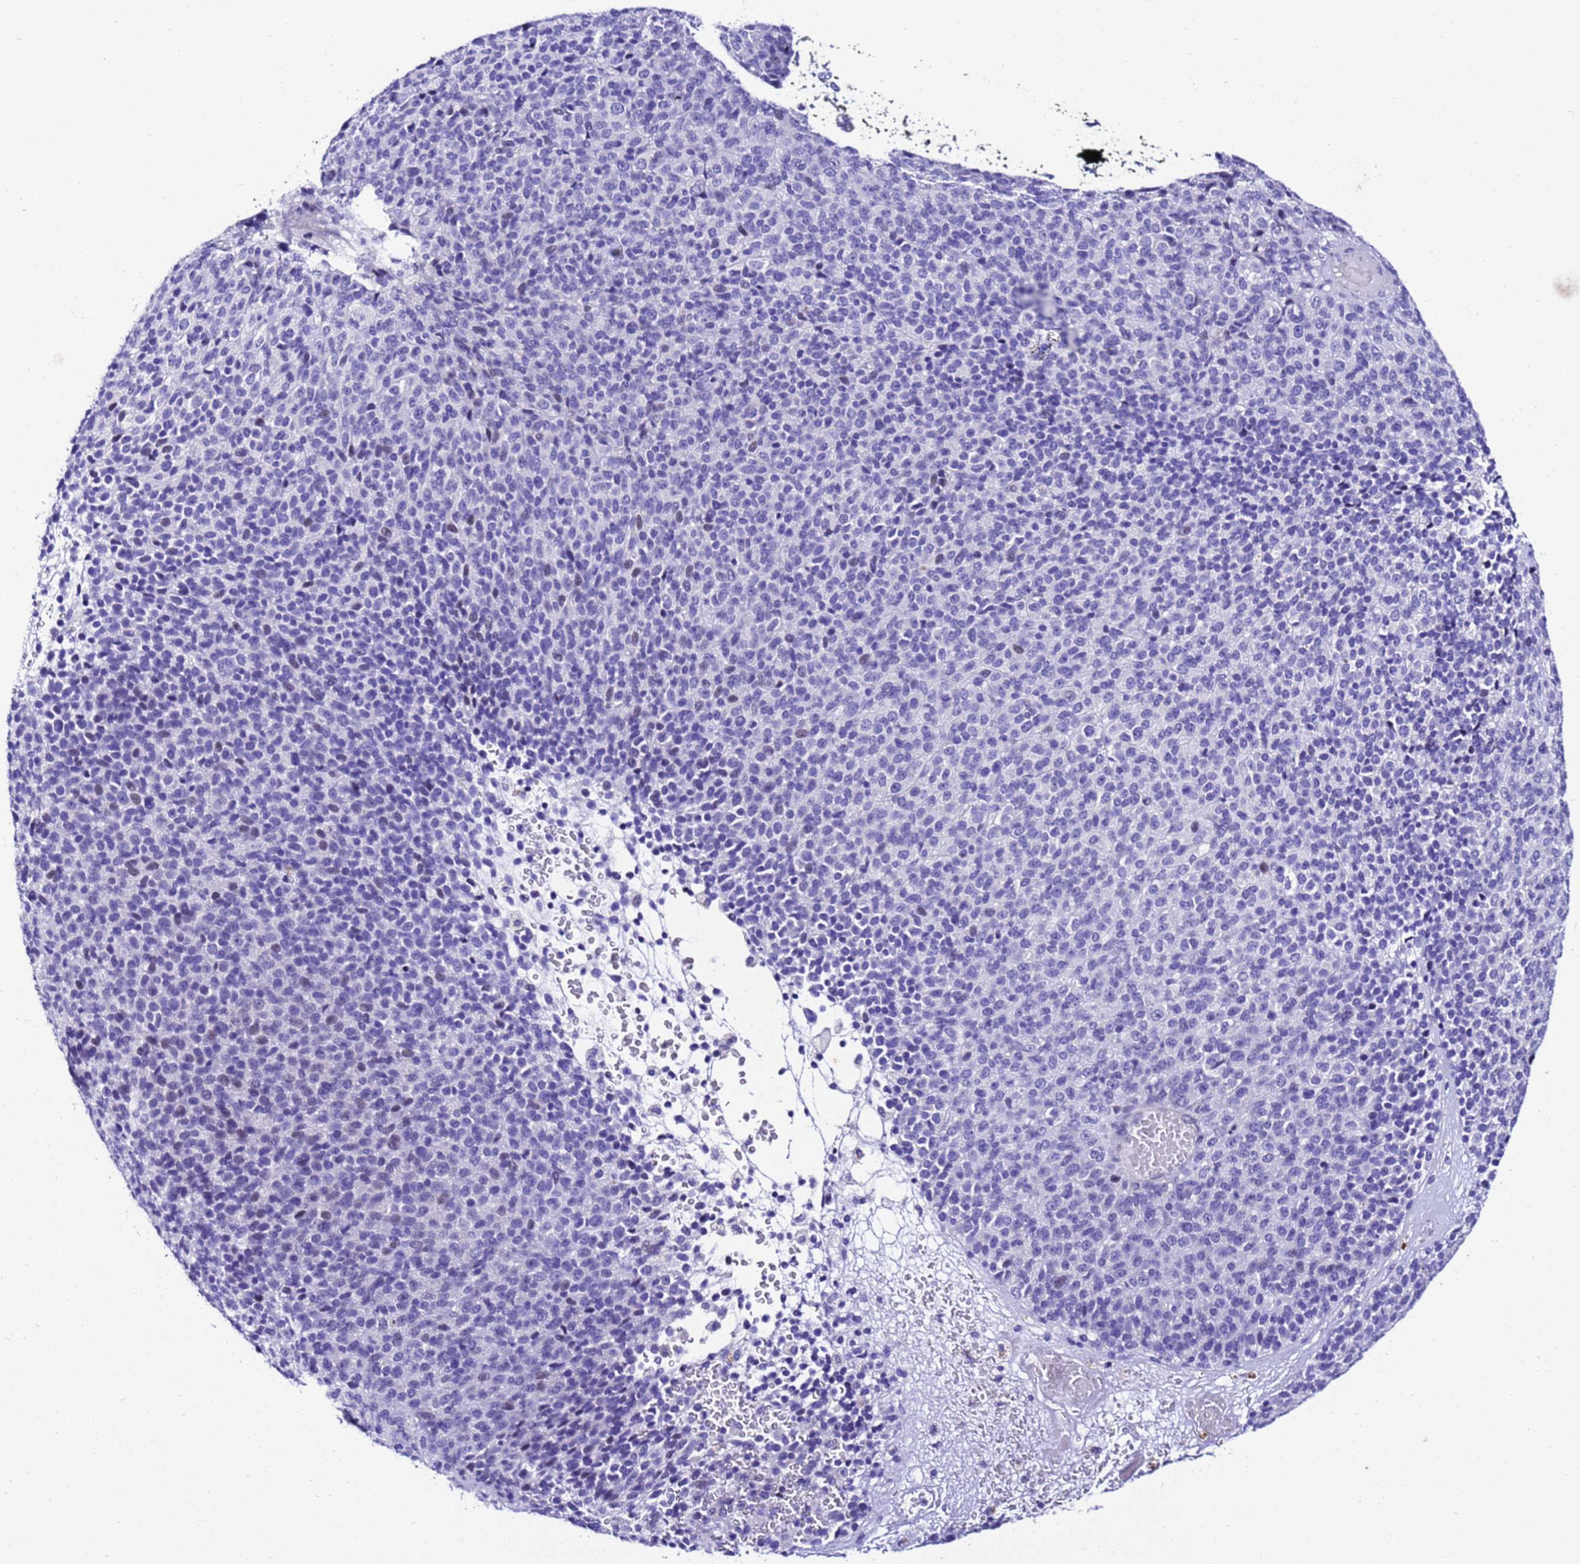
{"staining": {"intensity": "weak", "quantity": "<25%", "location": "nuclear"}, "tissue": "melanoma", "cell_type": "Tumor cells", "image_type": "cancer", "snomed": [{"axis": "morphology", "description": "Malignant melanoma, Metastatic site"}, {"axis": "topography", "description": "Brain"}], "caption": "Tumor cells are negative for protein expression in human malignant melanoma (metastatic site).", "gene": "ZNF417", "patient": {"sex": "female", "age": 56}}